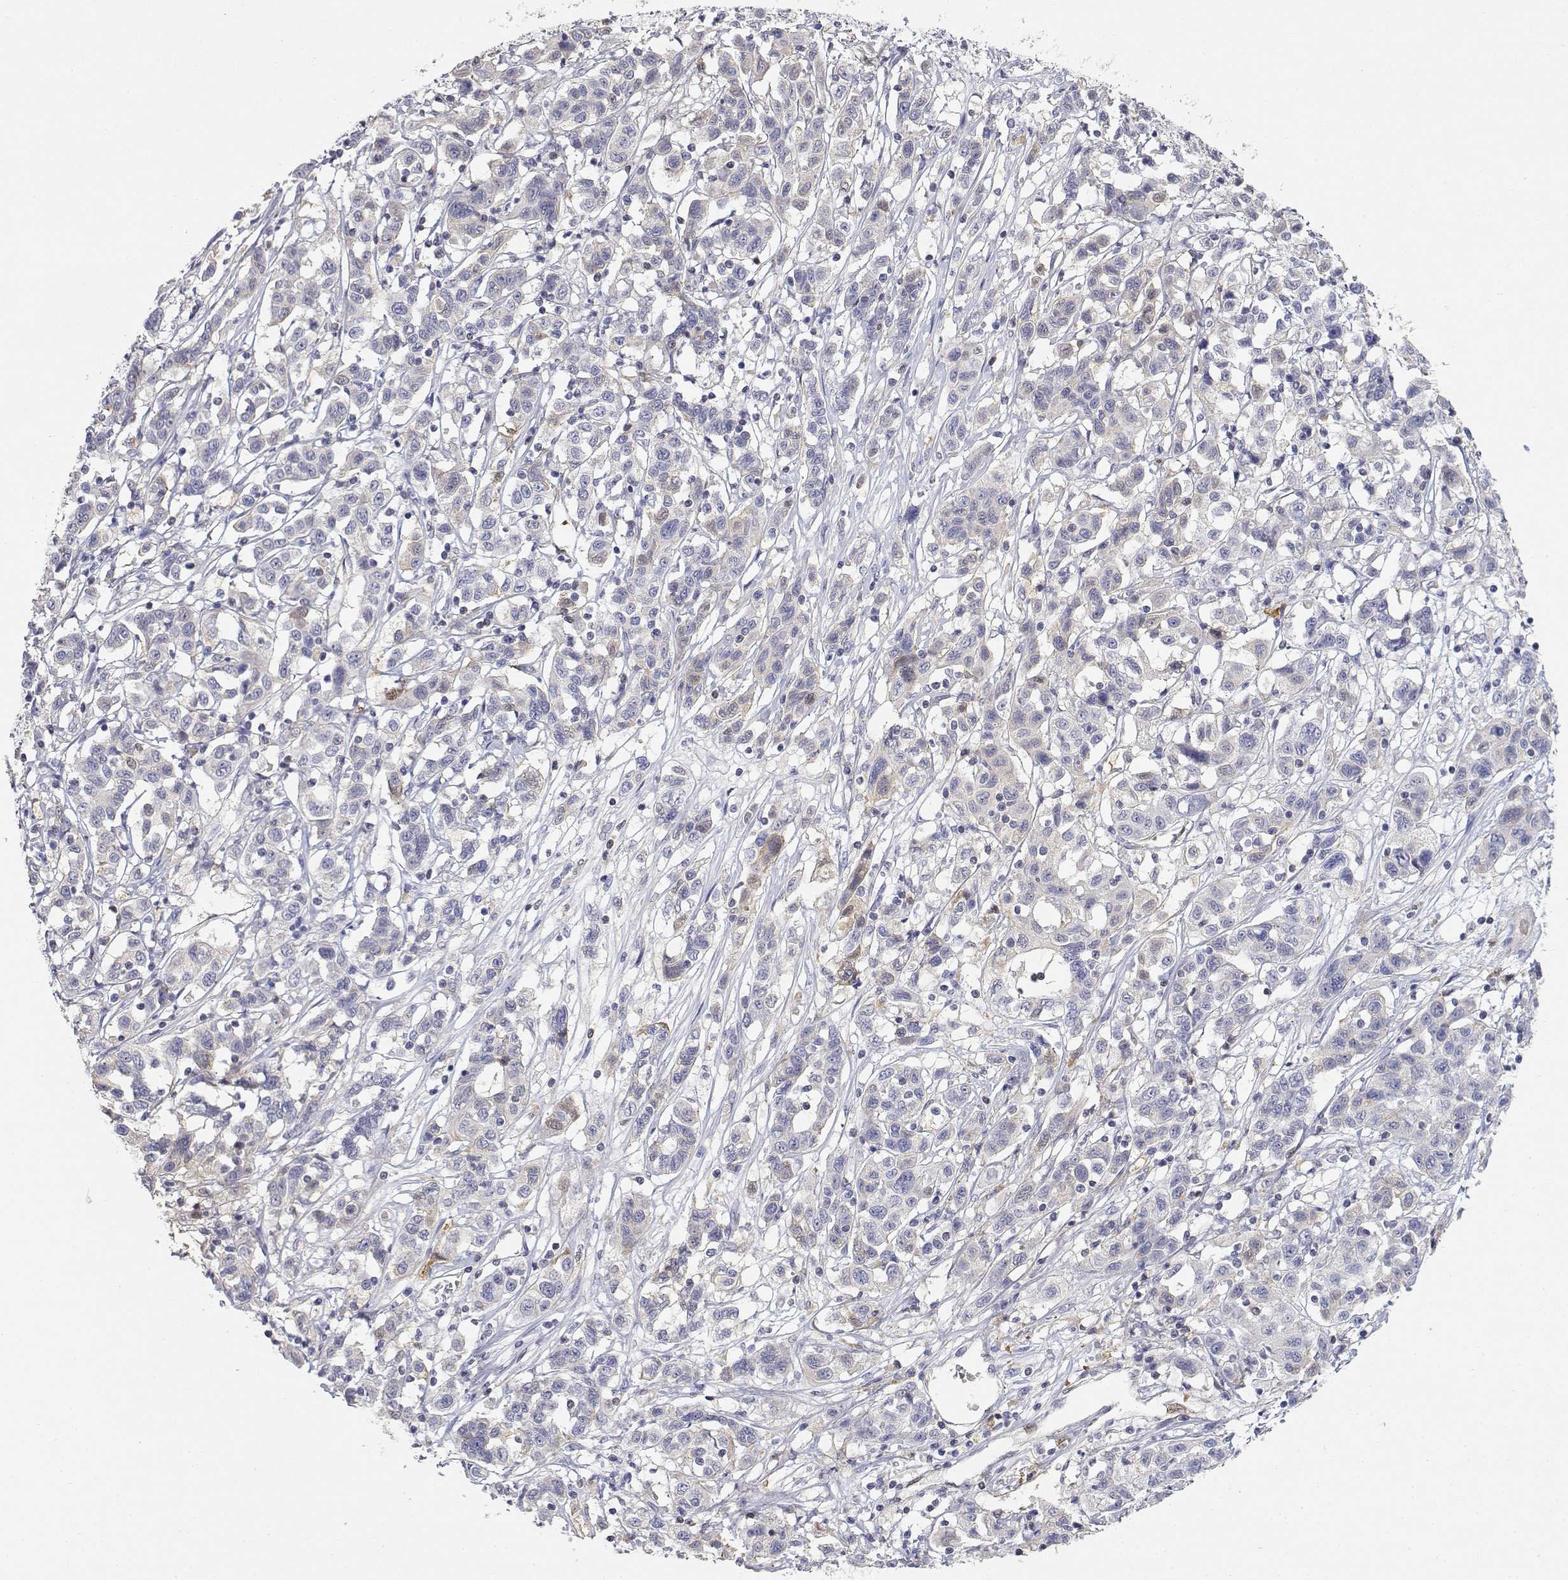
{"staining": {"intensity": "negative", "quantity": "none", "location": "none"}, "tissue": "liver cancer", "cell_type": "Tumor cells", "image_type": "cancer", "snomed": [{"axis": "morphology", "description": "Adenocarcinoma, NOS"}, {"axis": "morphology", "description": "Cholangiocarcinoma"}, {"axis": "topography", "description": "Liver"}], "caption": "Immunohistochemical staining of liver cholangiocarcinoma reveals no significant expression in tumor cells.", "gene": "ADA", "patient": {"sex": "male", "age": 64}}